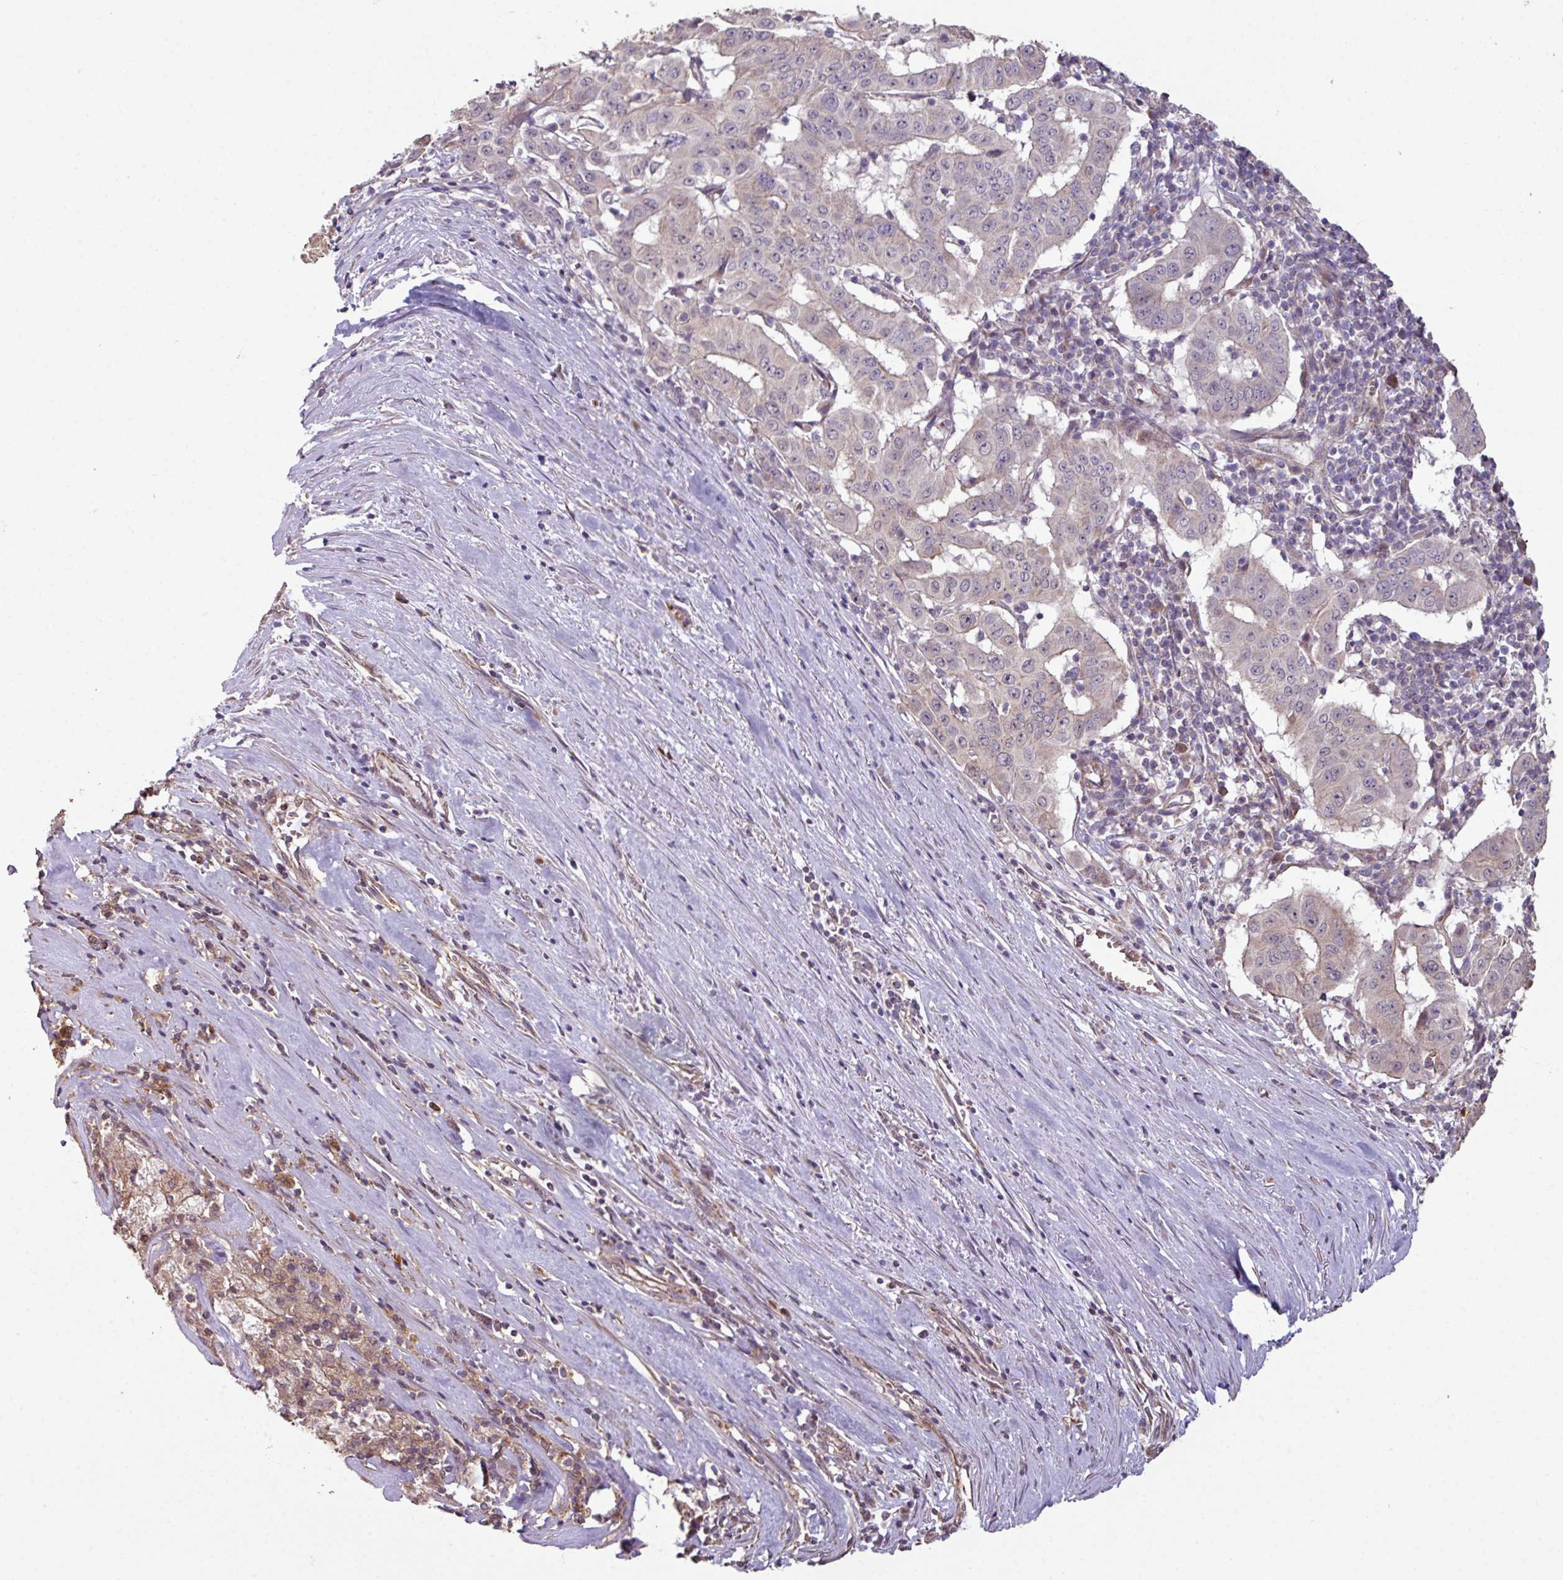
{"staining": {"intensity": "weak", "quantity": "<25%", "location": "cytoplasmic/membranous"}, "tissue": "pancreatic cancer", "cell_type": "Tumor cells", "image_type": "cancer", "snomed": [{"axis": "morphology", "description": "Adenocarcinoma, NOS"}, {"axis": "topography", "description": "Pancreas"}], "caption": "An immunohistochemistry (IHC) image of pancreatic cancer (adenocarcinoma) is shown. There is no staining in tumor cells of pancreatic cancer (adenocarcinoma).", "gene": "NHSL2", "patient": {"sex": "male", "age": 63}}